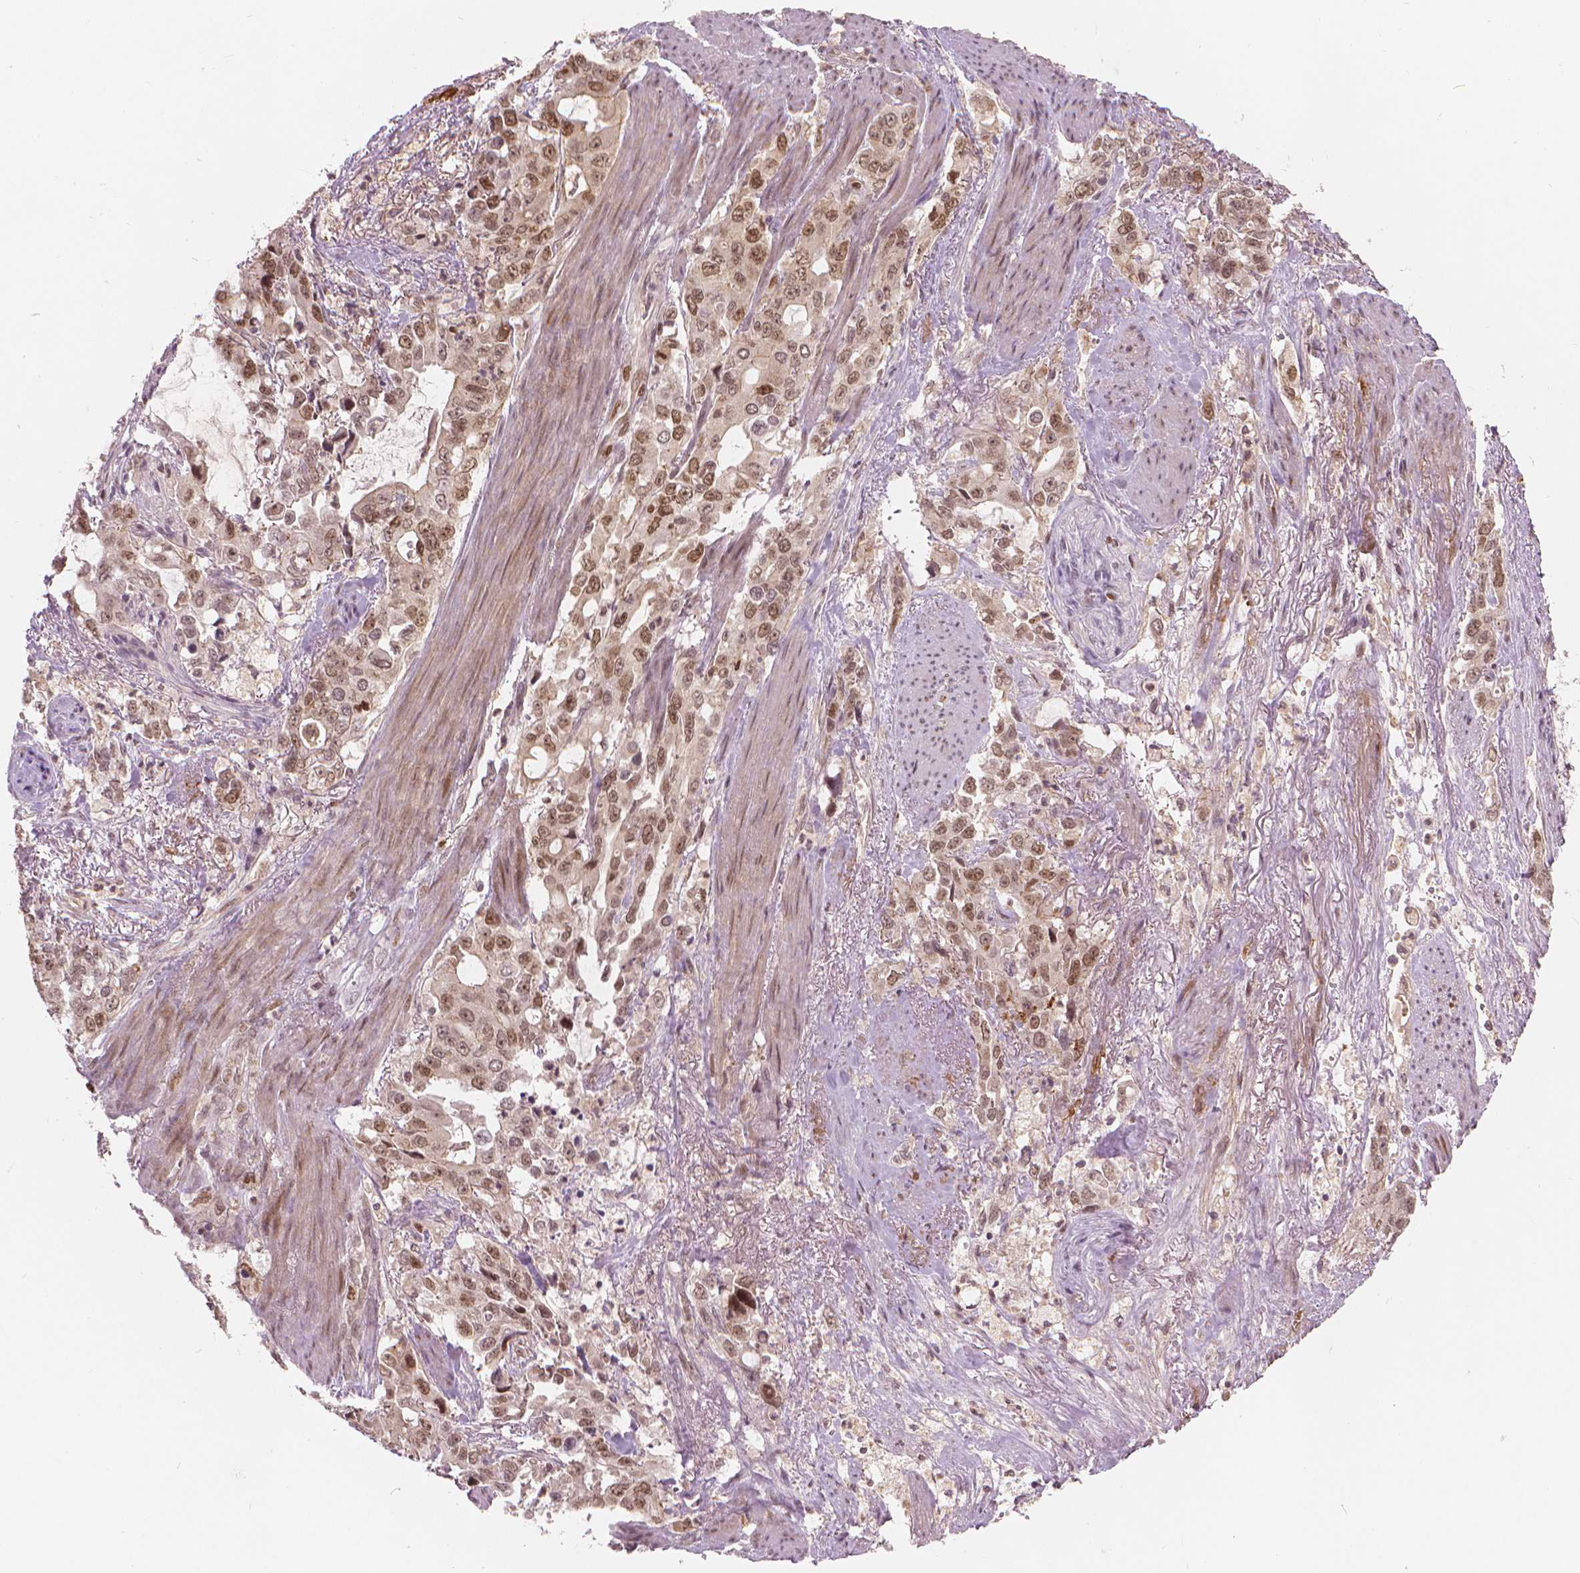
{"staining": {"intensity": "moderate", "quantity": ">75%", "location": "nuclear"}, "tissue": "stomach cancer", "cell_type": "Tumor cells", "image_type": "cancer", "snomed": [{"axis": "morphology", "description": "Adenocarcinoma, NOS"}, {"axis": "topography", "description": "Stomach, upper"}], "caption": "This histopathology image demonstrates IHC staining of human adenocarcinoma (stomach), with medium moderate nuclear expression in about >75% of tumor cells.", "gene": "NSD2", "patient": {"sex": "male", "age": 85}}